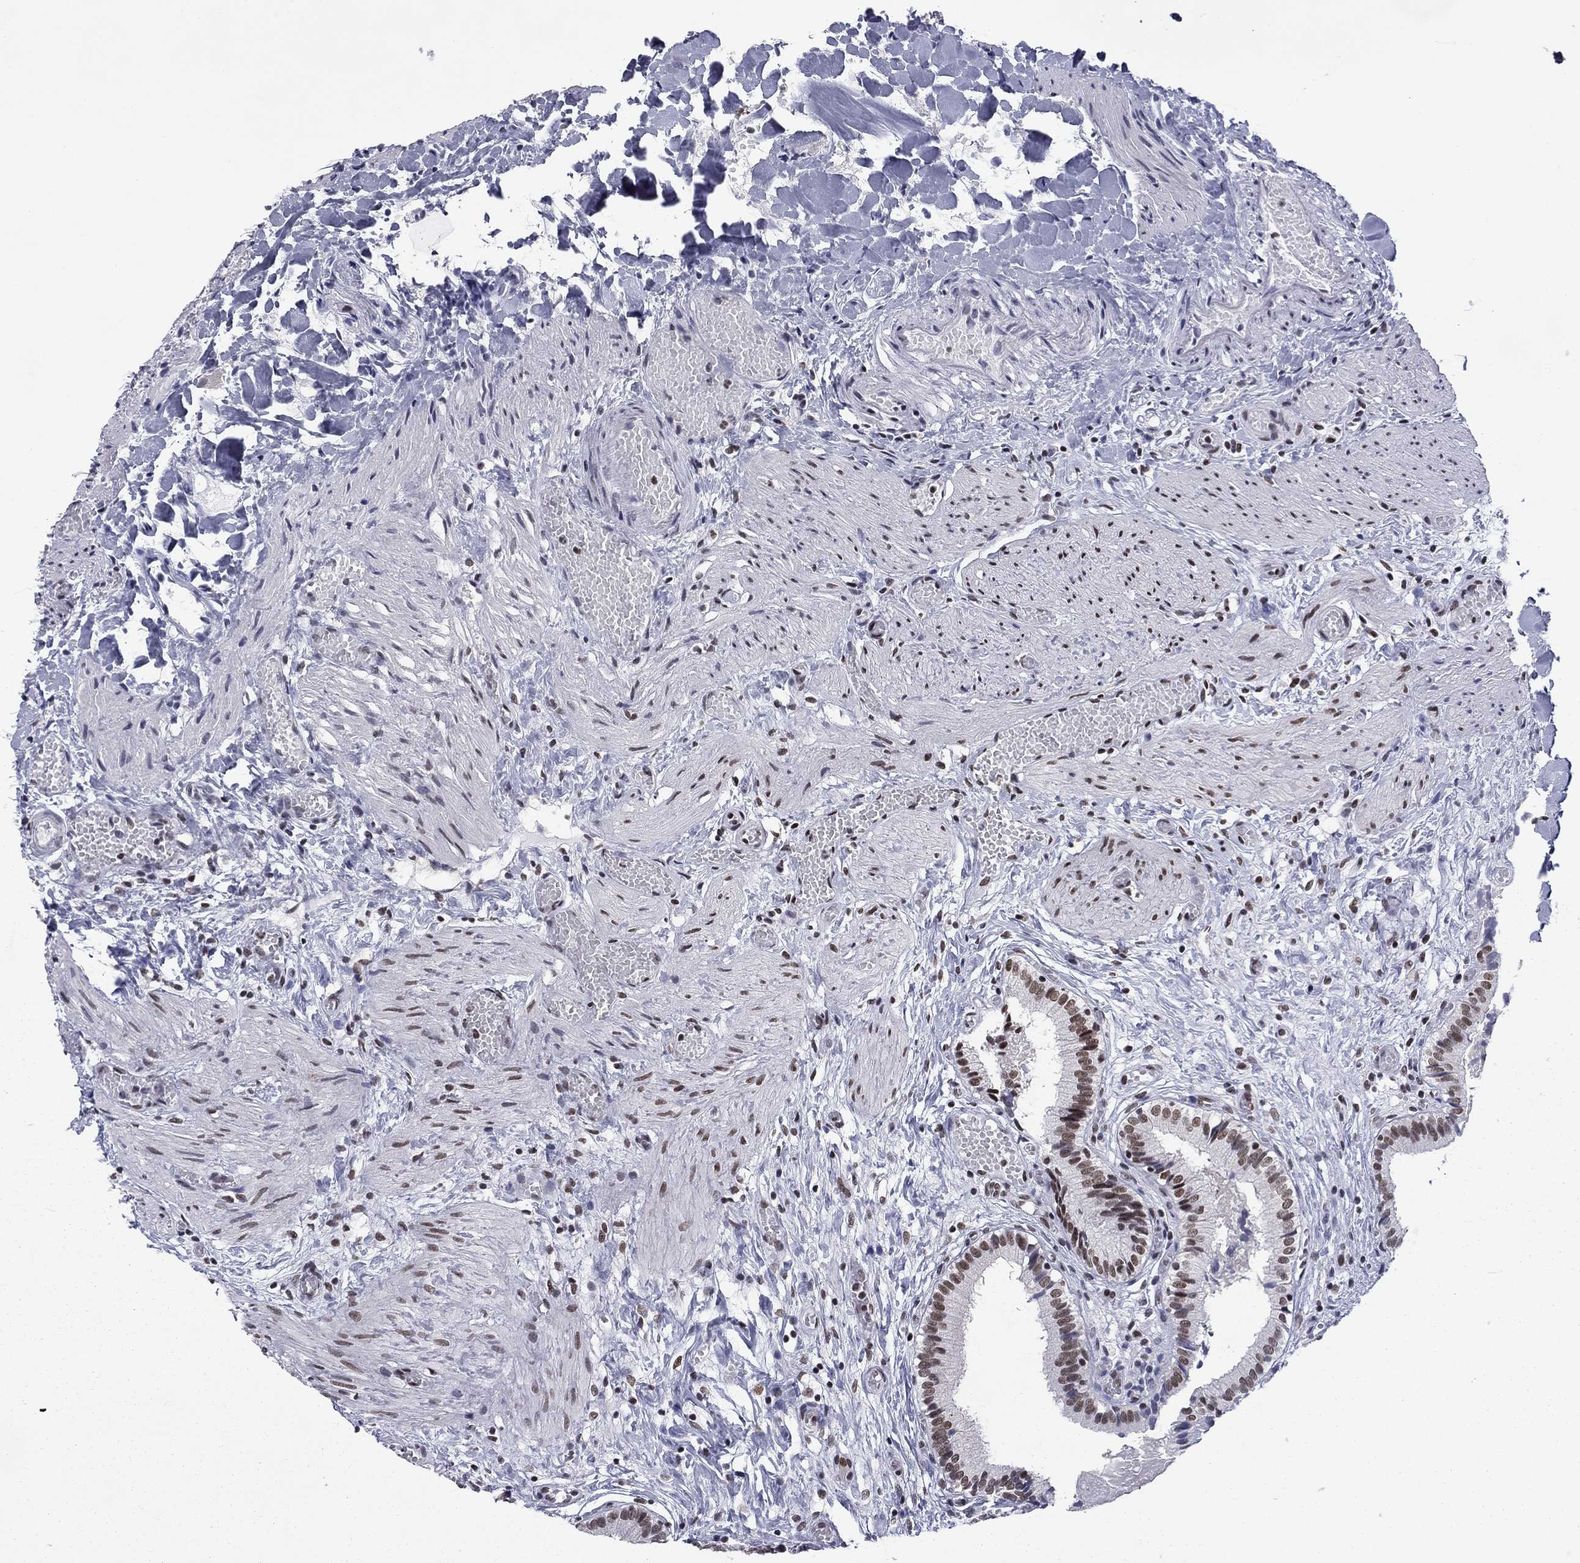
{"staining": {"intensity": "moderate", "quantity": ">75%", "location": "nuclear"}, "tissue": "gallbladder", "cell_type": "Glandular cells", "image_type": "normal", "snomed": [{"axis": "morphology", "description": "Normal tissue, NOS"}, {"axis": "topography", "description": "Gallbladder"}], "caption": "The image exhibits staining of normal gallbladder, revealing moderate nuclear protein positivity (brown color) within glandular cells.", "gene": "ETV5", "patient": {"sex": "female", "age": 24}}